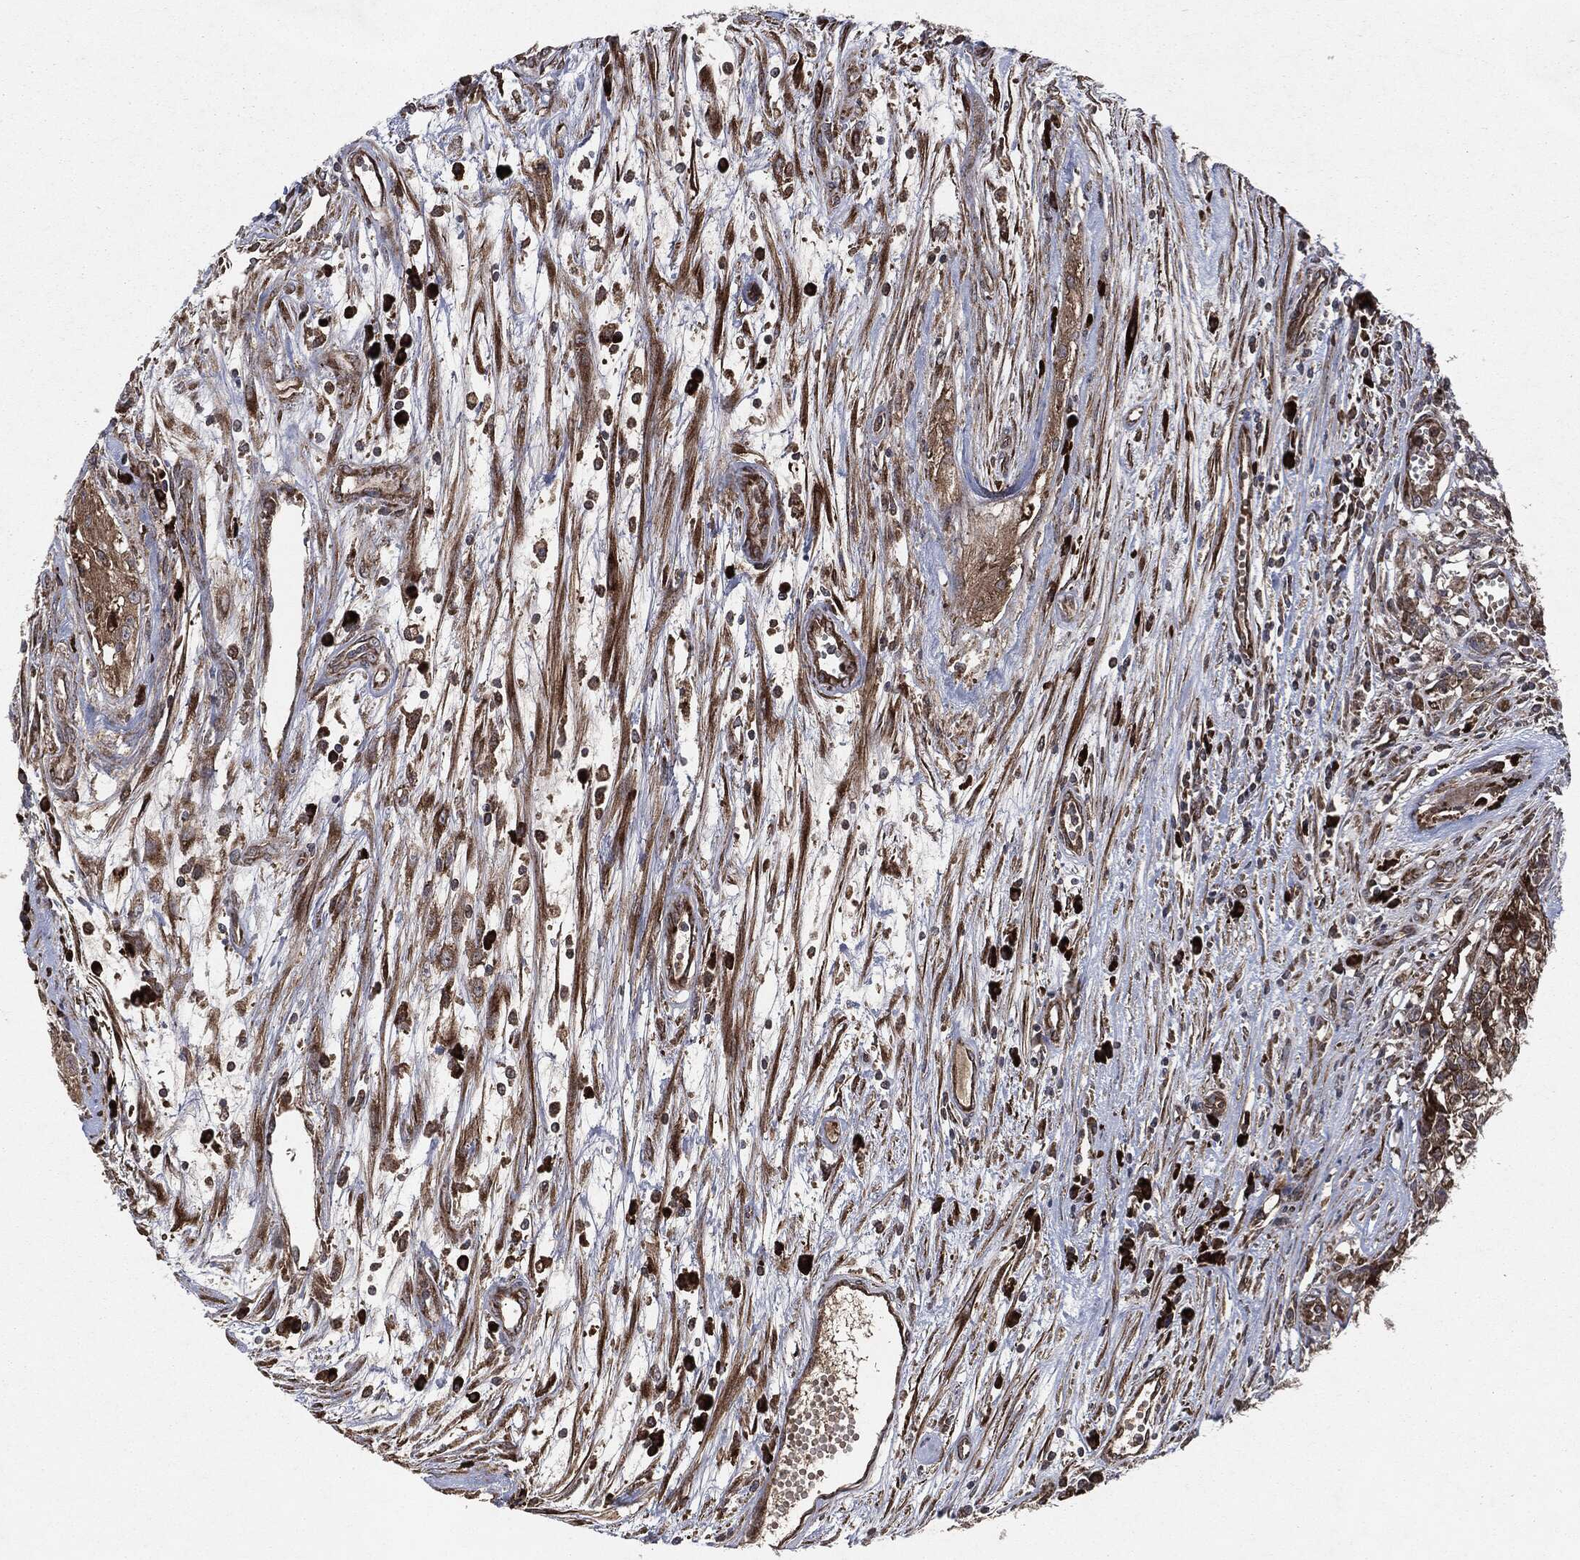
{"staining": {"intensity": "strong", "quantity": "25%-75%", "location": "cytoplasmic/membranous"}, "tissue": "testis cancer", "cell_type": "Tumor cells", "image_type": "cancer", "snomed": [{"axis": "morphology", "description": "Seminoma, NOS"}, {"axis": "morphology", "description": "Carcinoma, Embryonal, NOS"}, {"axis": "topography", "description": "Testis"}], "caption": "Brown immunohistochemical staining in human testis cancer demonstrates strong cytoplasmic/membranous expression in about 25%-75% of tumor cells. (brown staining indicates protein expression, while blue staining denotes nuclei).", "gene": "RAF1", "patient": {"sex": "male", "age": 22}}